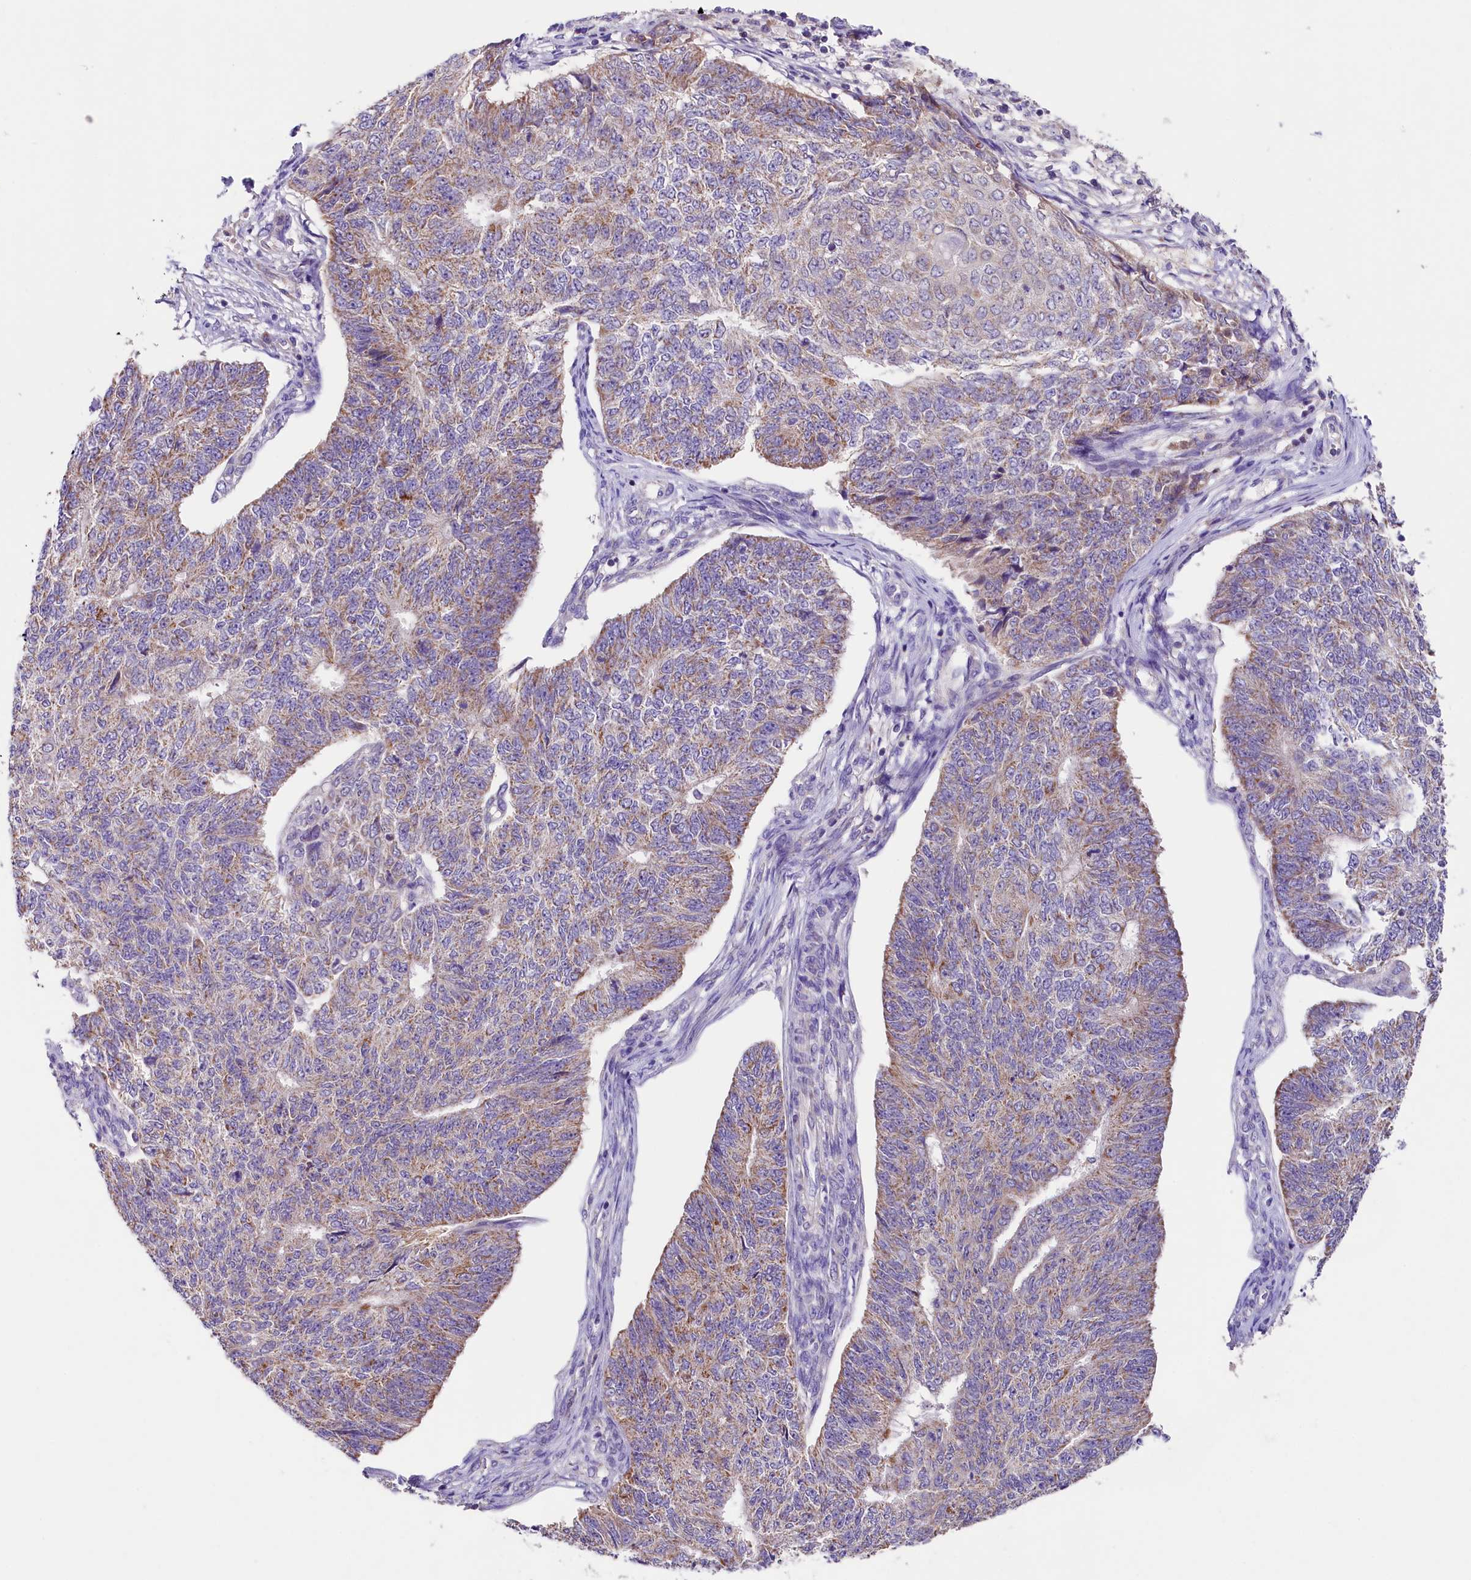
{"staining": {"intensity": "weak", "quantity": "25%-75%", "location": "cytoplasmic/membranous"}, "tissue": "endometrial cancer", "cell_type": "Tumor cells", "image_type": "cancer", "snomed": [{"axis": "morphology", "description": "Adenocarcinoma, NOS"}, {"axis": "topography", "description": "Endometrium"}], "caption": "Endometrial adenocarcinoma stained for a protein shows weak cytoplasmic/membranous positivity in tumor cells. The staining is performed using DAB (3,3'-diaminobenzidine) brown chromogen to label protein expression. The nuclei are counter-stained blue using hematoxylin.", "gene": "PMPCB", "patient": {"sex": "female", "age": 32}}